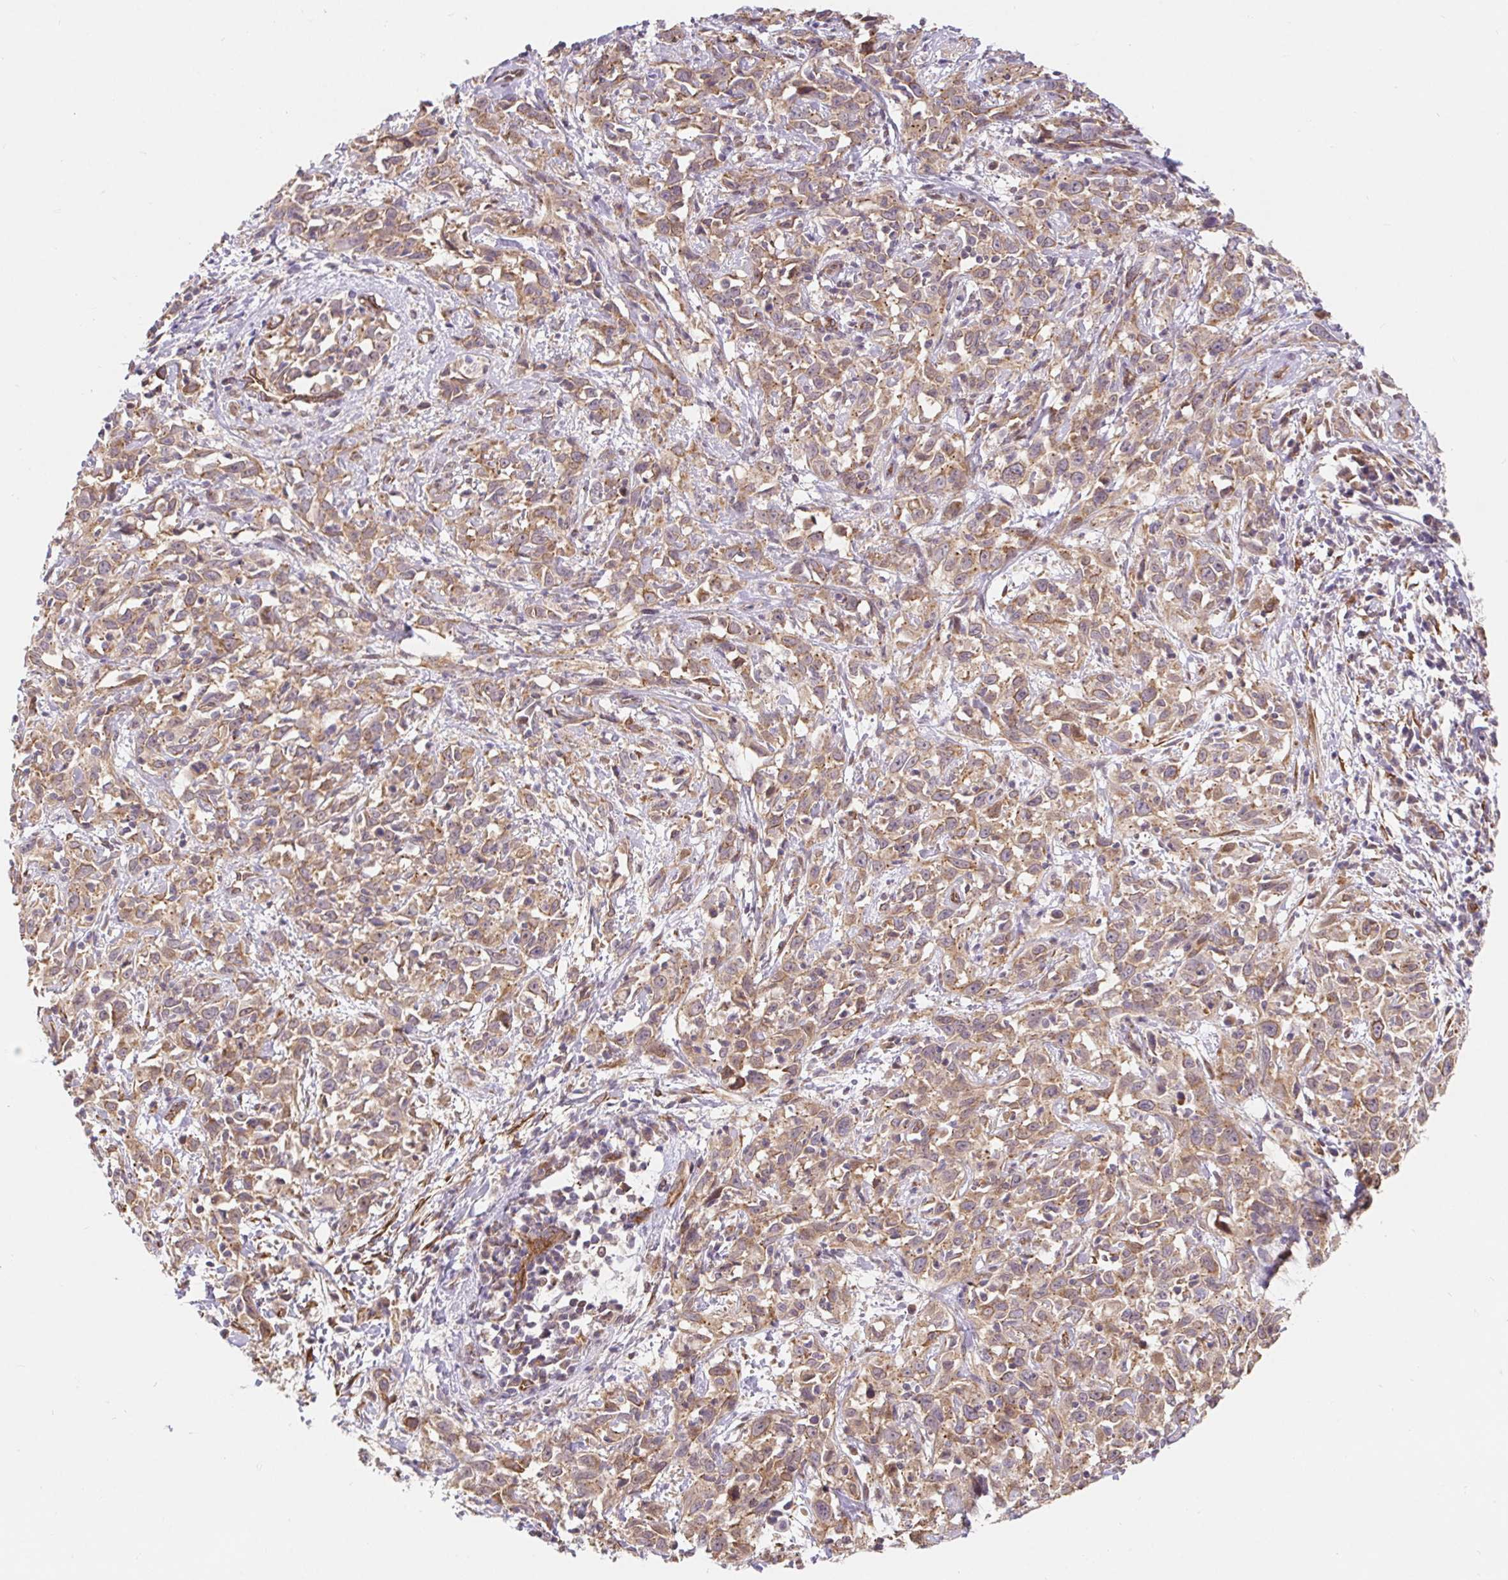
{"staining": {"intensity": "moderate", "quantity": ">75%", "location": "cytoplasmic/membranous"}, "tissue": "cervical cancer", "cell_type": "Tumor cells", "image_type": "cancer", "snomed": [{"axis": "morphology", "description": "Adenocarcinoma, NOS"}, {"axis": "topography", "description": "Cervix"}], "caption": "Protein expression analysis of human adenocarcinoma (cervical) reveals moderate cytoplasmic/membranous staining in approximately >75% of tumor cells. The staining was performed using DAB (3,3'-diaminobenzidine), with brown indicating positive protein expression. Nuclei are stained blue with hematoxylin.", "gene": "LYPD5", "patient": {"sex": "female", "age": 40}}